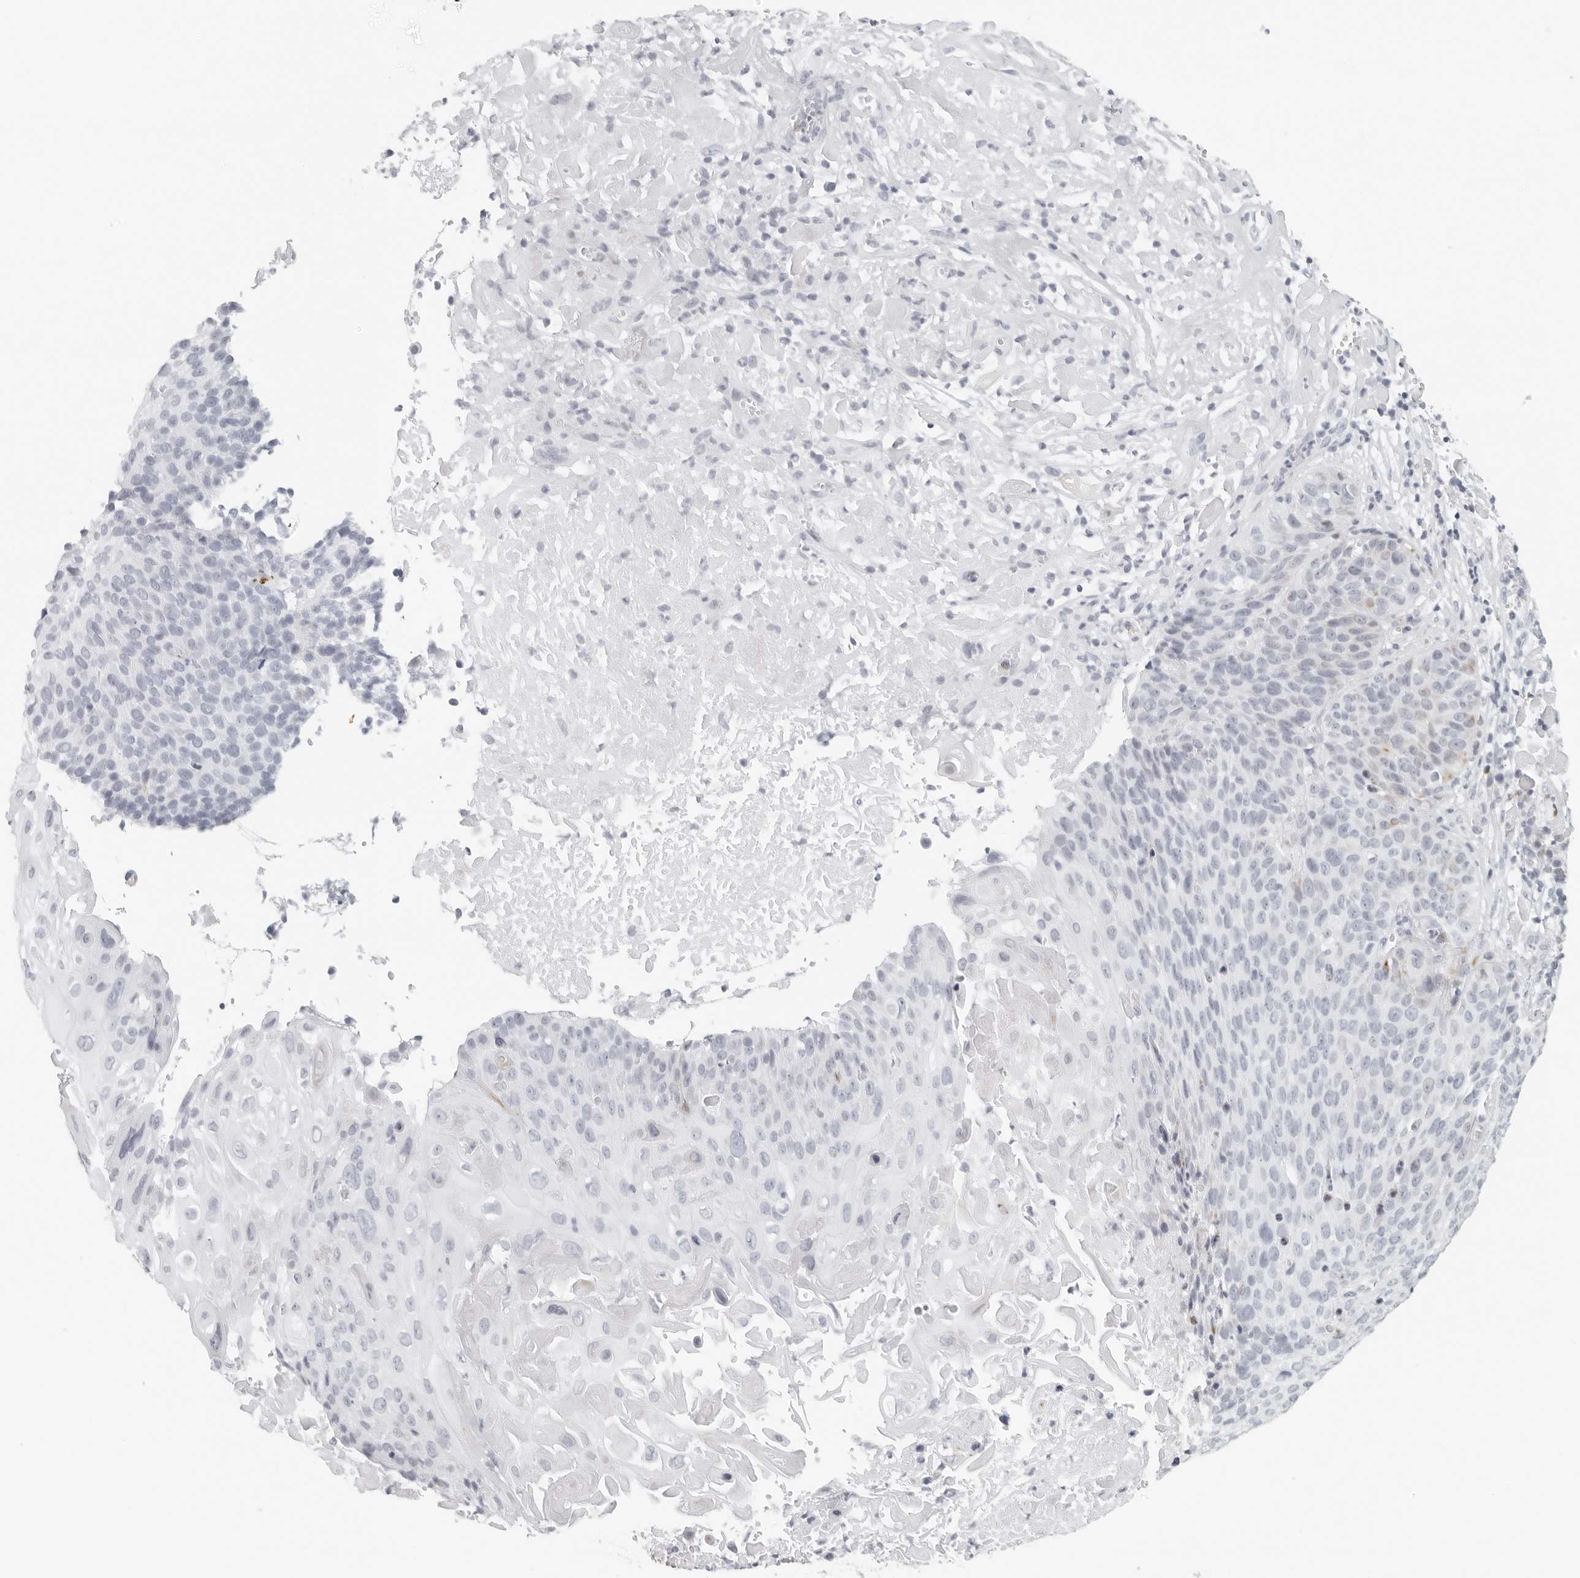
{"staining": {"intensity": "negative", "quantity": "none", "location": "none"}, "tissue": "cervical cancer", "cell_type": "Tumor cells", "image_type": "cancer", "snomed": [{"axis": "morphology", "description": "Squamous cell carcinoma, NOS"}, {"axis": "topography", "description": "Cervix"}], "caption": "Immunohistochemical staining of cervical squamous cell carcinoma shows no significant expression in tumor cells.", "gene": "RPS6KC1", "patient": {"sex": "female", "age": 74}}